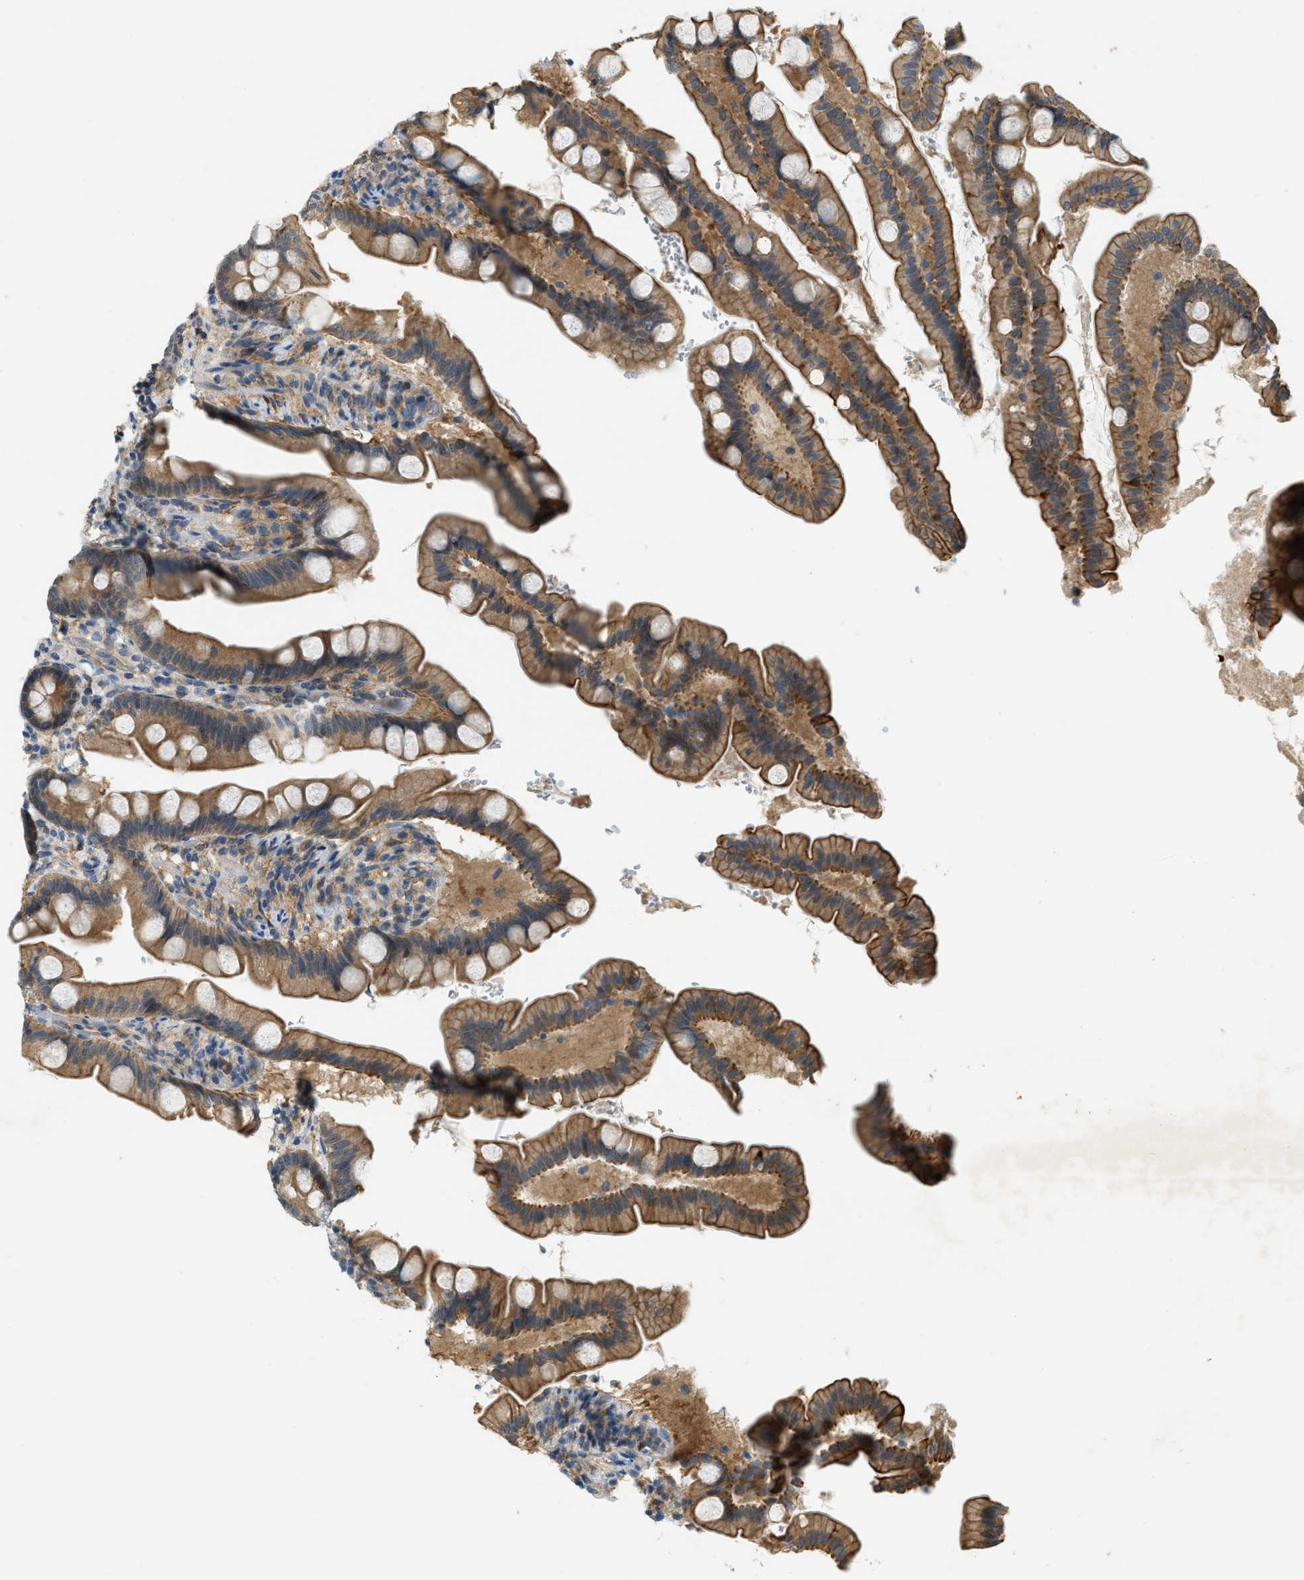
{"staining": {"intensity": "moderate", "quantity": ">75%", "location": "cytoplasmic/membranous"}, "tissue": "small intestine", "cell_type": "Glandular cells", "image_type": "normal", "snomed": [{"axis": "morphology", "description": "Normal tissue, NOS"}, {"axis": "topography", "description": "Small intestine"}], "caption": "Immunohistochemistry (IHC) (DAB (3,3'-diaminobenzidine)) staining of normal human small intestine shows moderate cytoplasmic/membranous protein staining in about >75% of glandular cells.", "gene": "PDCL3", "patient": {"sex": "female", "age": 56}}